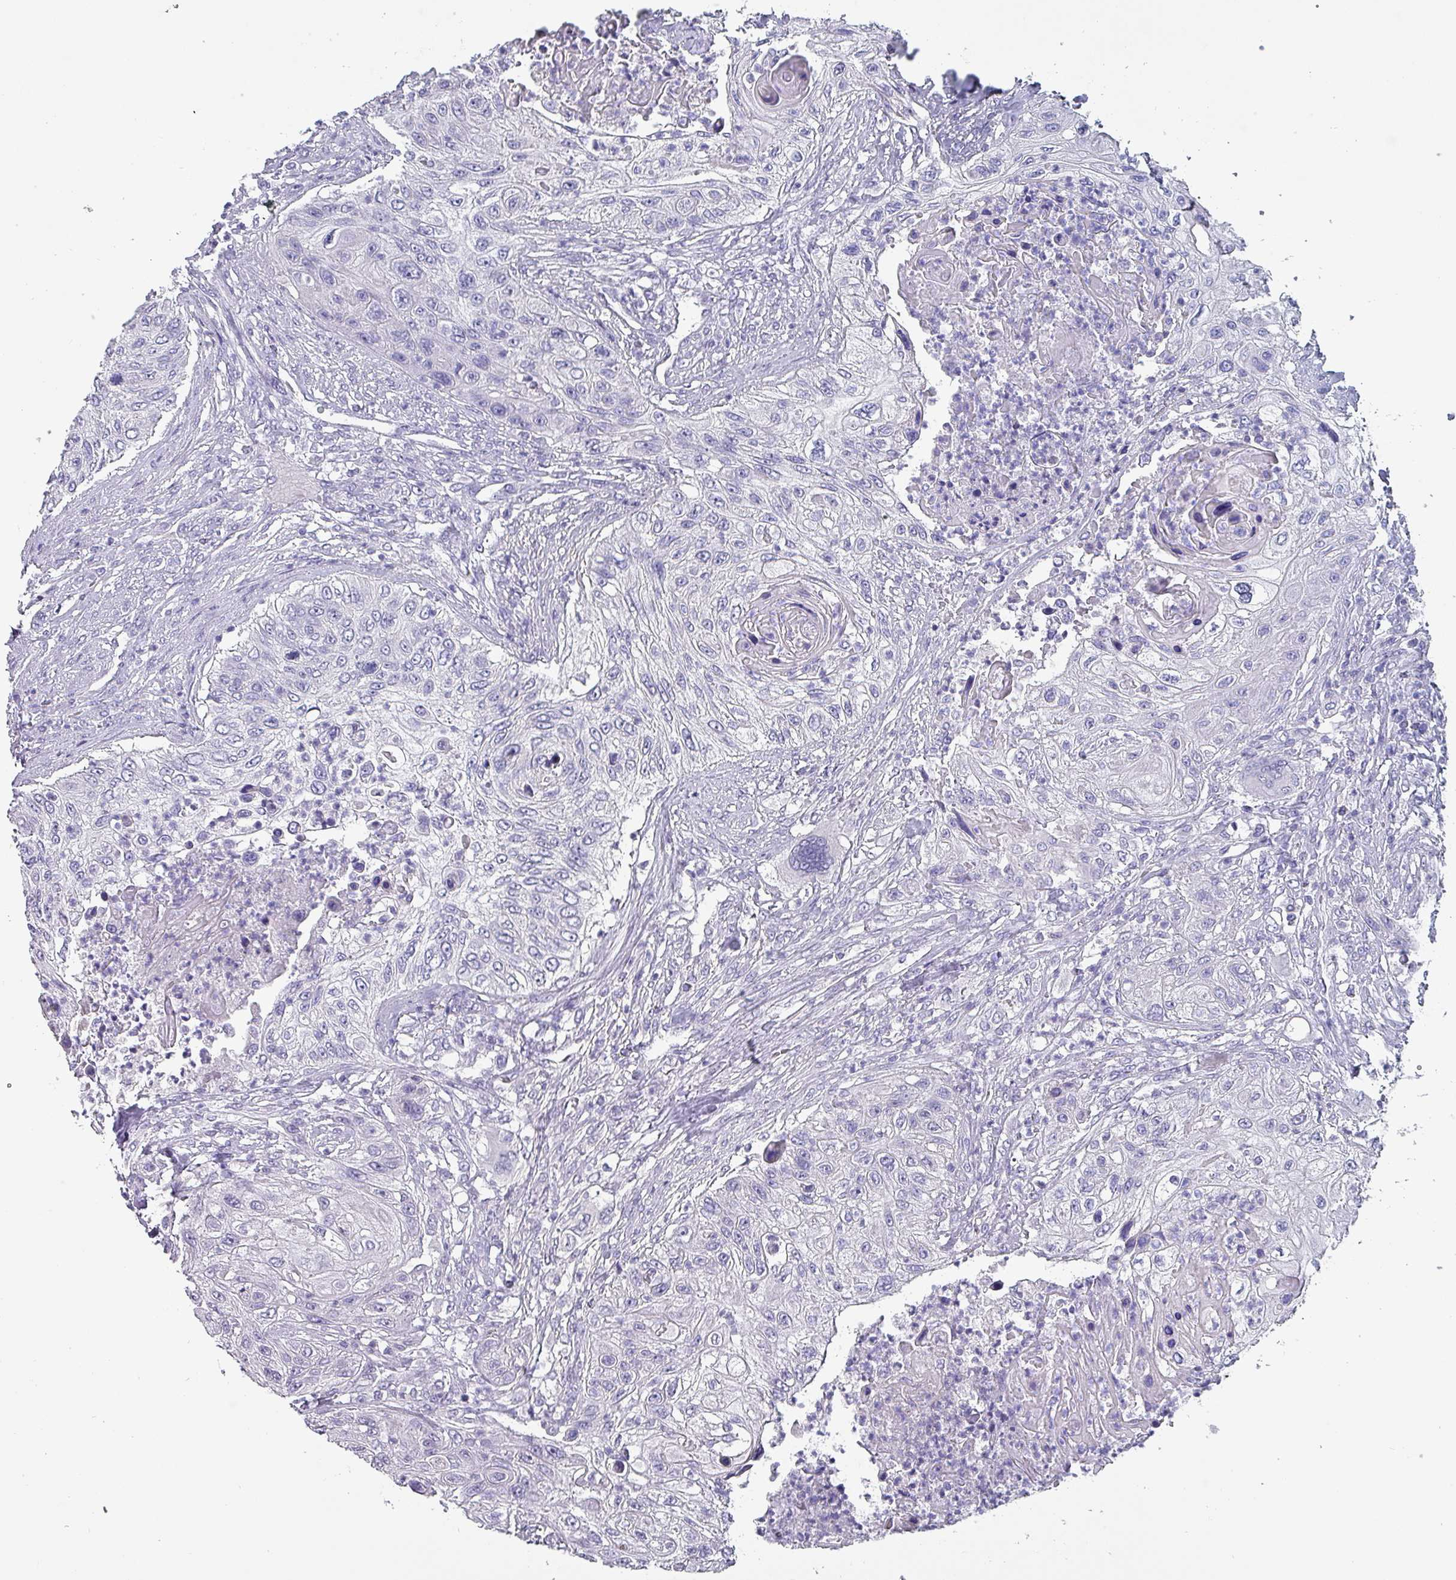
{"staining": {"intensity": "negative", "quantity": "none", "location": "none"}, "tissue": "urothelial cancer", "cell_type": "Tumor cells", "image_type": "cancer", "snomed": [{"axis": "morphology", "description": "Urothelial carcinoma, High grade"}, {"axis": "topography", "description": "Urinary bladder"}], "caption": "Tumor cells are negative for protein expression in human high-grade urothelial carcinoma. (Stains: DAB (3,3'-diaminobenzidine) immunohistochemistry (IHC) with hematoxylin counter stain, Microscopy: brightfield microscopy at high magnification).", "gene": "INS-IGF2", "patient": {"sex": "female", "age": 60}}